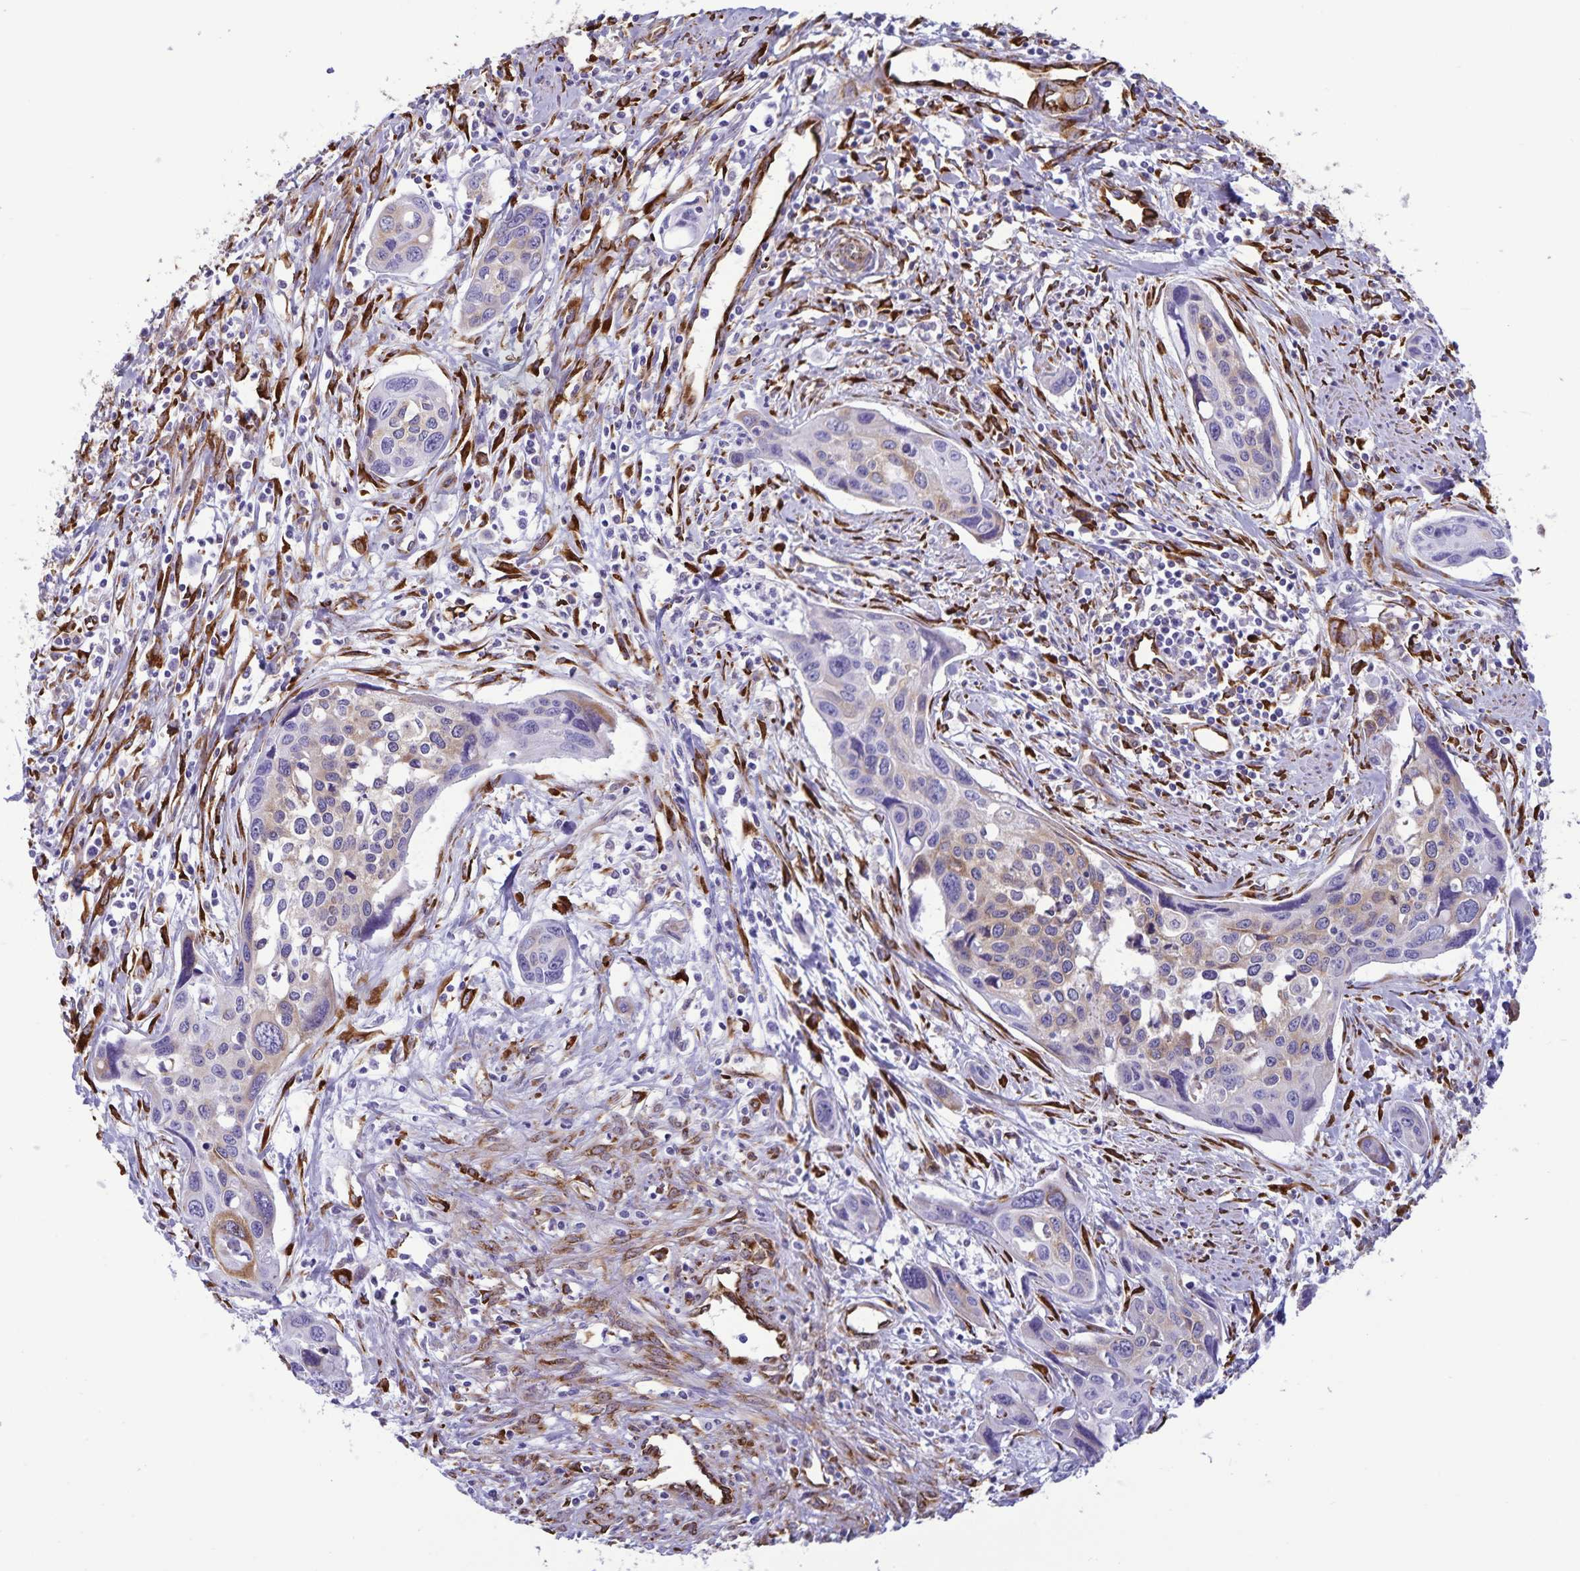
{"staining": {"intensity": "weak", "quantity": "25%-75%", "location": "cytoplasmic/membranous"}, "tissue": "cervical cancer", "cell_type": "Tumor cells", "image_type": "cancer", "snomed": [{"axis": "morphology", "description": "Squamous cell carcinoma, NOS"}, {"axis": "topography", "description": "Cervix"}], "caption": "Protein staining of squamous cell carcinoma (cervical) tissue exhibits weak cytoplasmic/membranous expression in approximately 25%-75% of tumor cells.", "gene": "RCN1", "patient": {"sex": "female", "age": 31}}